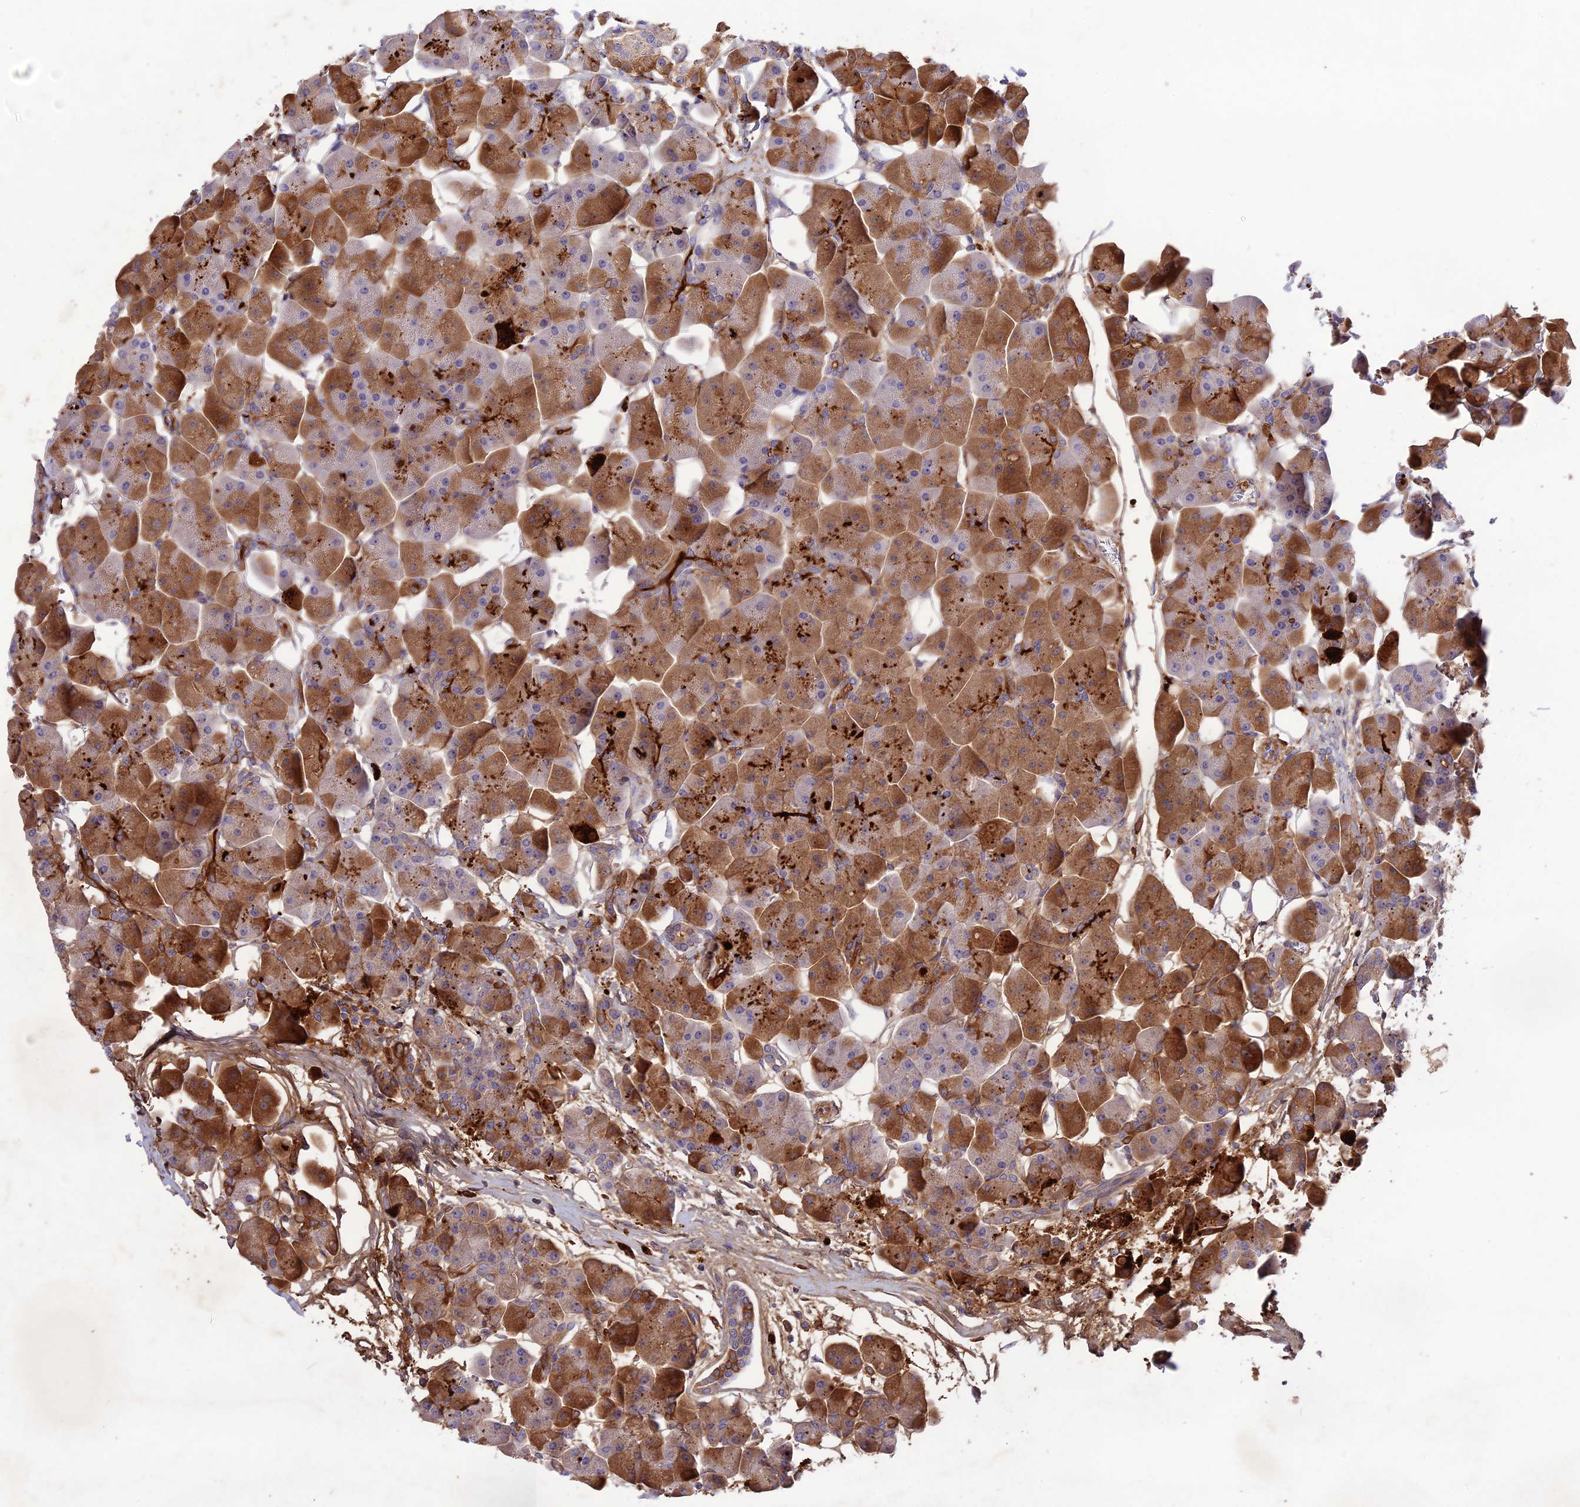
{"staining": {"intensity": "moderate", "quantity": "25%-75%", "location": "cytoplasmic/membranous"}, "tissue": "pancreas", "cell_type": "Exocrine glandular cells", "image_type": "normal", "snomed": [{"axis": "morphology", "description": "Normal tissue, NOS"}, {"axis": "topography", "description": "Pancreas"}], "caption": "DAB (3,3'-diaminobenzidine) immunohistochemical staining of normal human pancreas displays moderate cytoplasmic/membranous protein expression in approximately 25%-75% of exocrine glandular cells.", "gene": "ADO", "patient": {"sex": "male", "age": 66}}